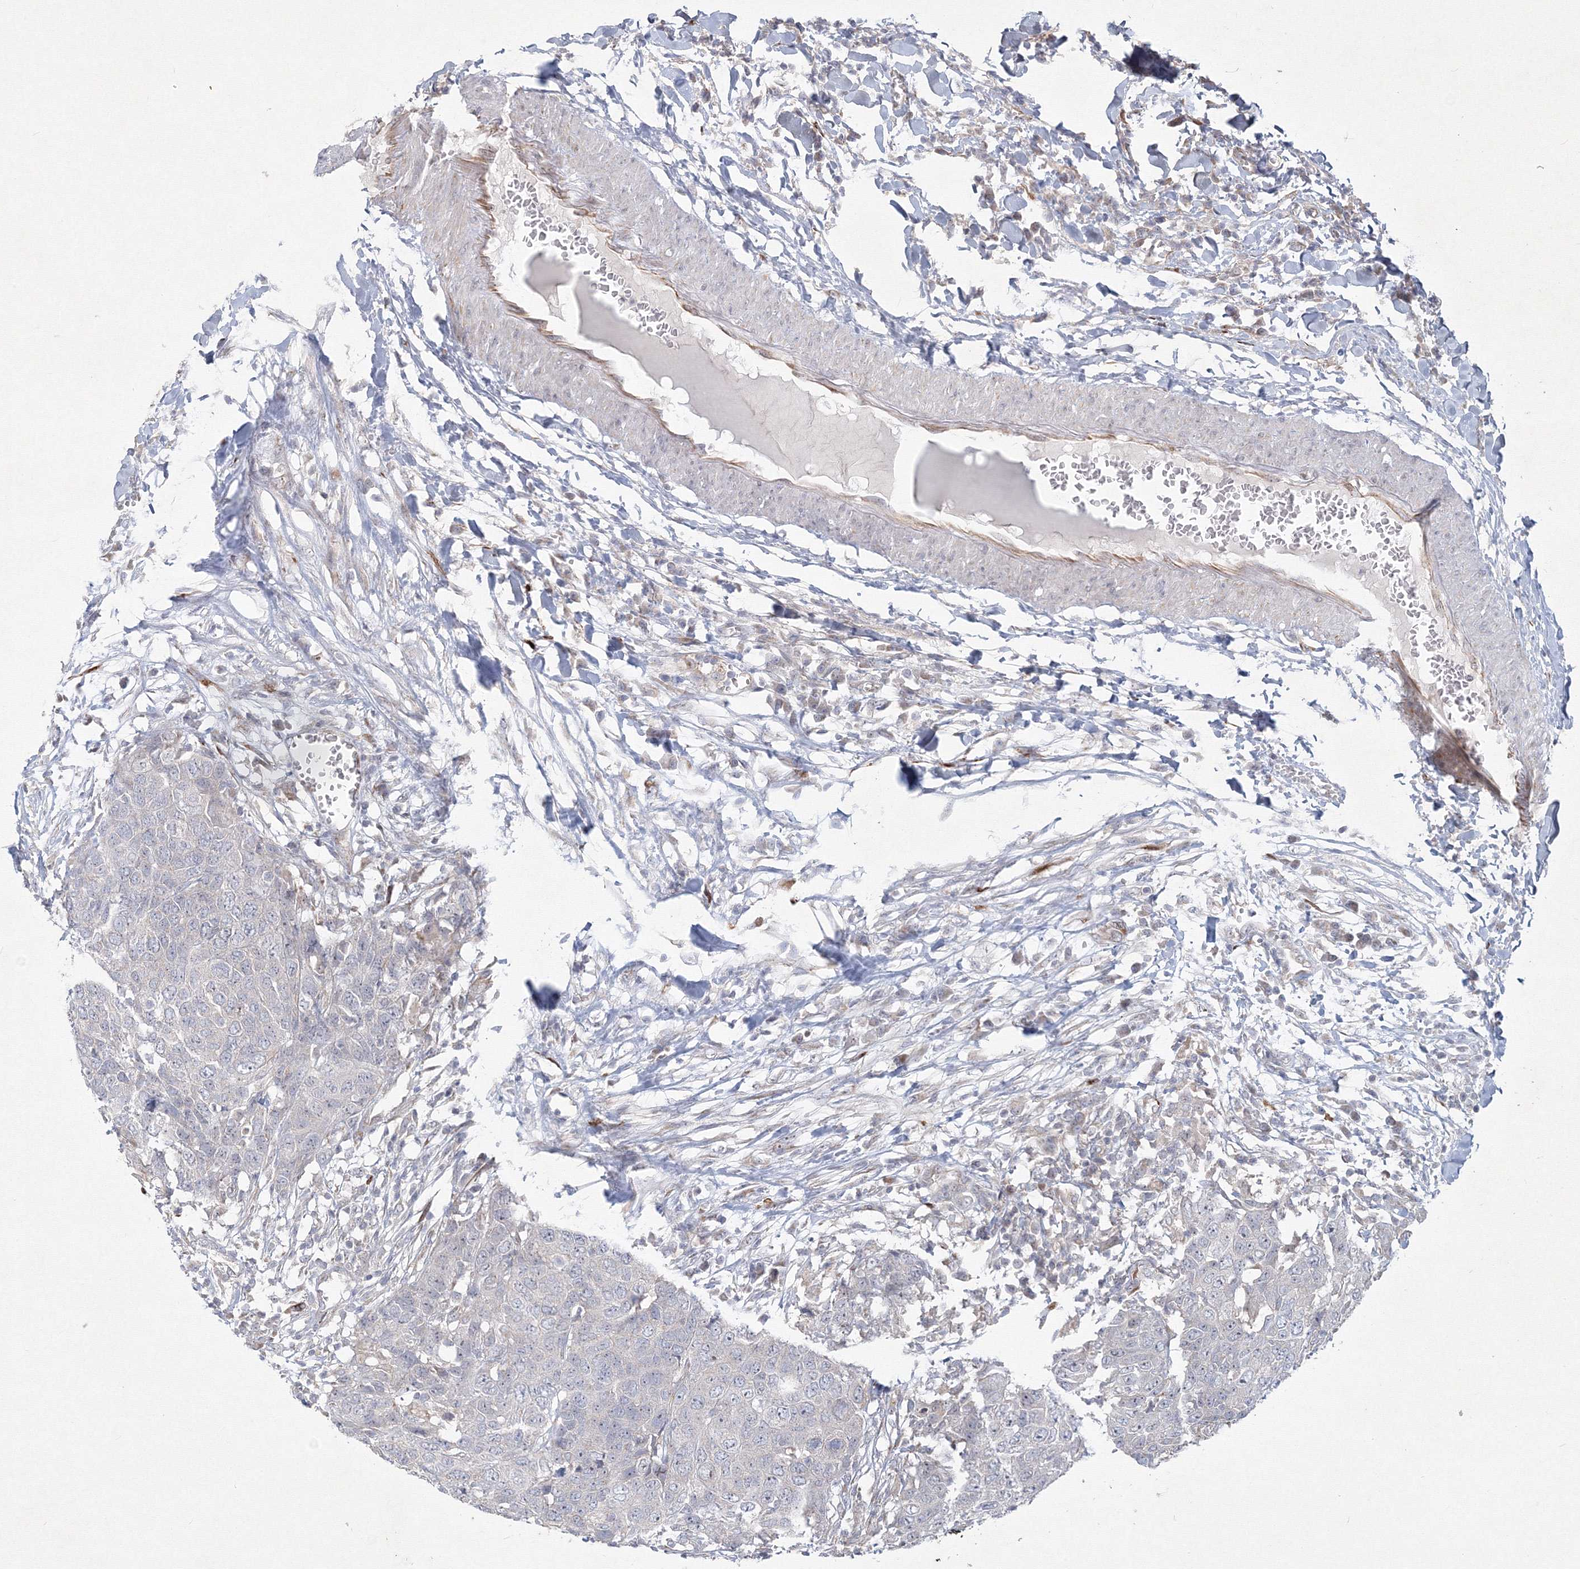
{"staining": {"intensity": "negative", "quantity": "none", "location": "none"}, "tissue": "head and neck cancer", "cell_type": "Tumor cells", "image_type": "cancer", "snomed": [{"axis": "morphology", "description": "Squamous cell carcinoma, NOS"}, {"axis": "topography", "description": "Head-Neck"}], "caption": "Head and neck cancer stained for a protein using immunohistochemistry (IHC) exhibits no staining tumor cells.", "gene": "WDR49", "patient": {"sex": "male", "age": 66}}